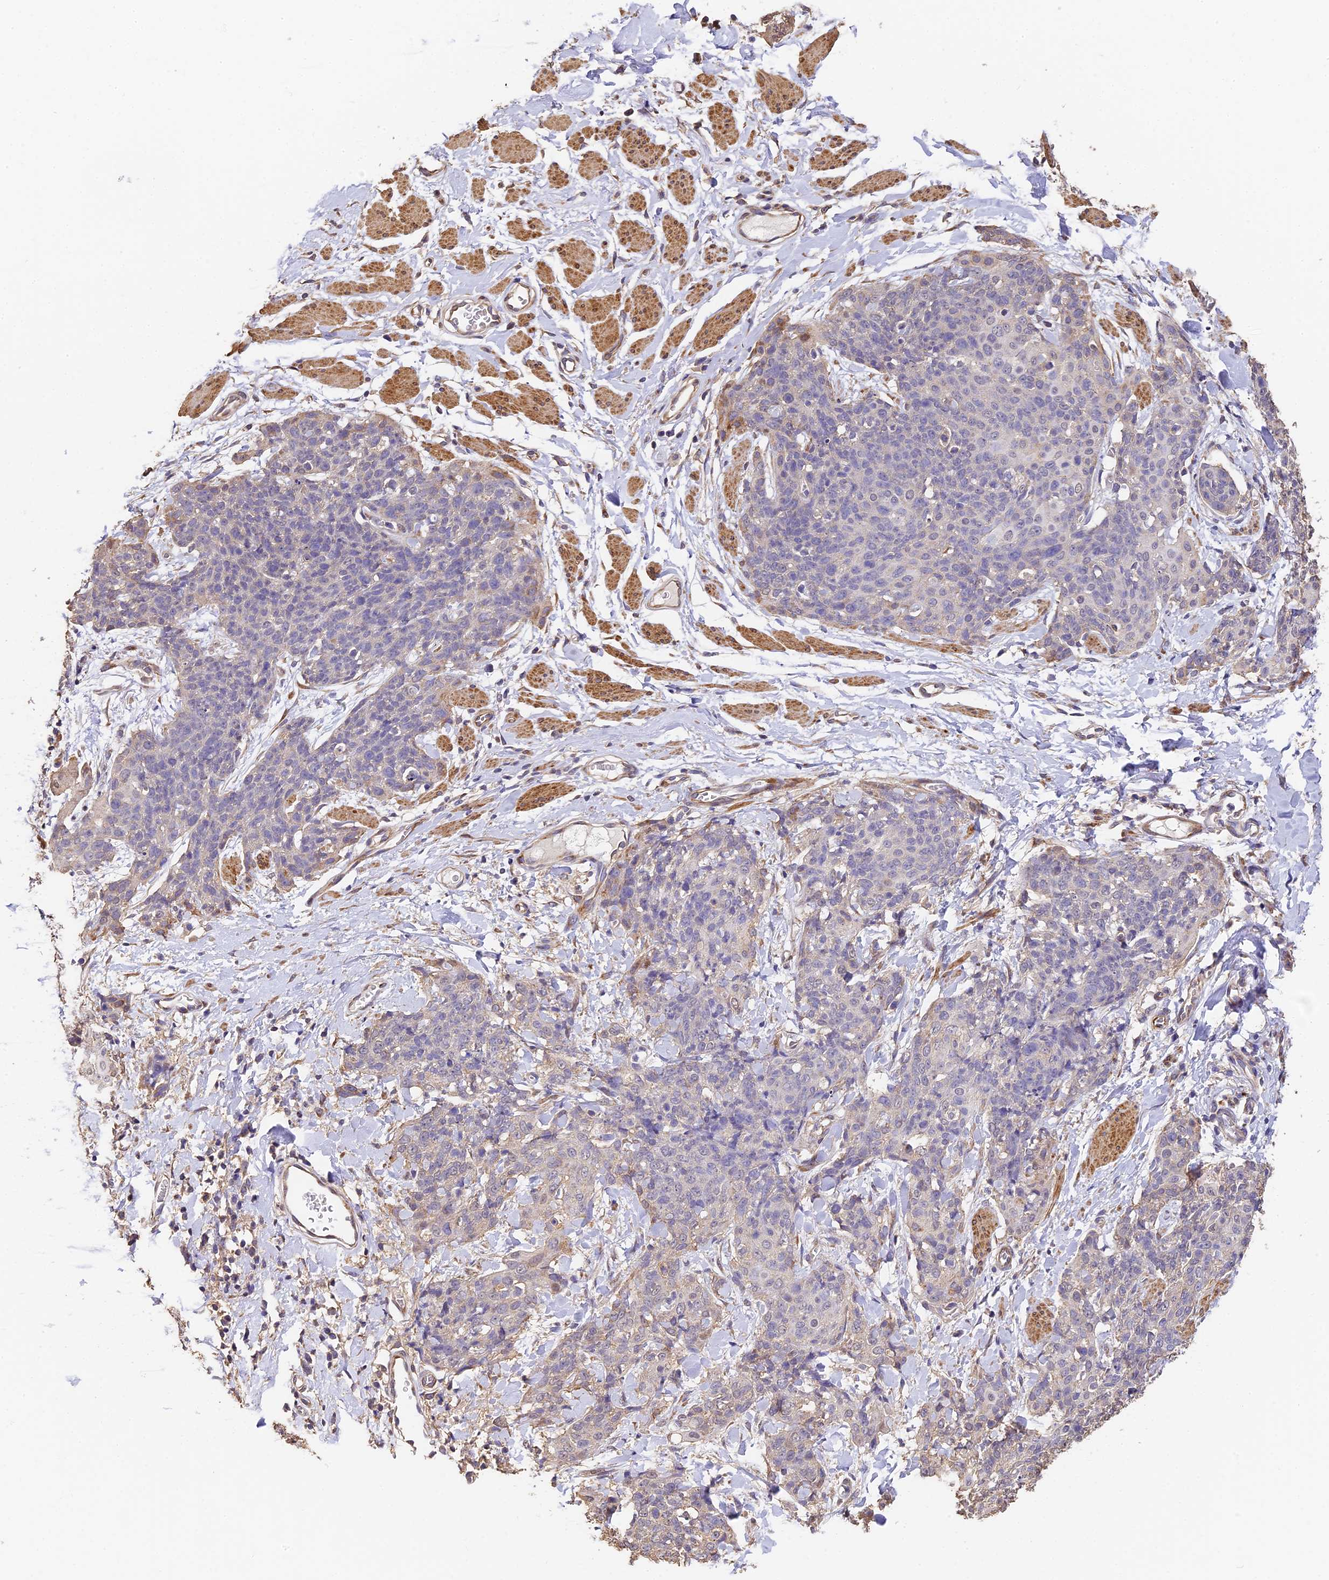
{"staining": {"intensity": "negative", "quantity": "none", "location": "none"}, "tissue": "skin cancer", "cell_type": "Tumor cells", "image_type": "cancer", "snomed": [{"axis": "morphology", "description": "Squamous cell carcinoma, NOS"}, {"axis": "topography", "description": "Skin"}, {"axis": "topography", "description": "Vulva"}], "caption": "IHC photomicrograph of squamous cell carcinoma (skin) stained for a protein (brown), which shows no positivity in tumor cells.", "gene": "SLC11A1", "patient": {"sex": "female", "age": 85}}